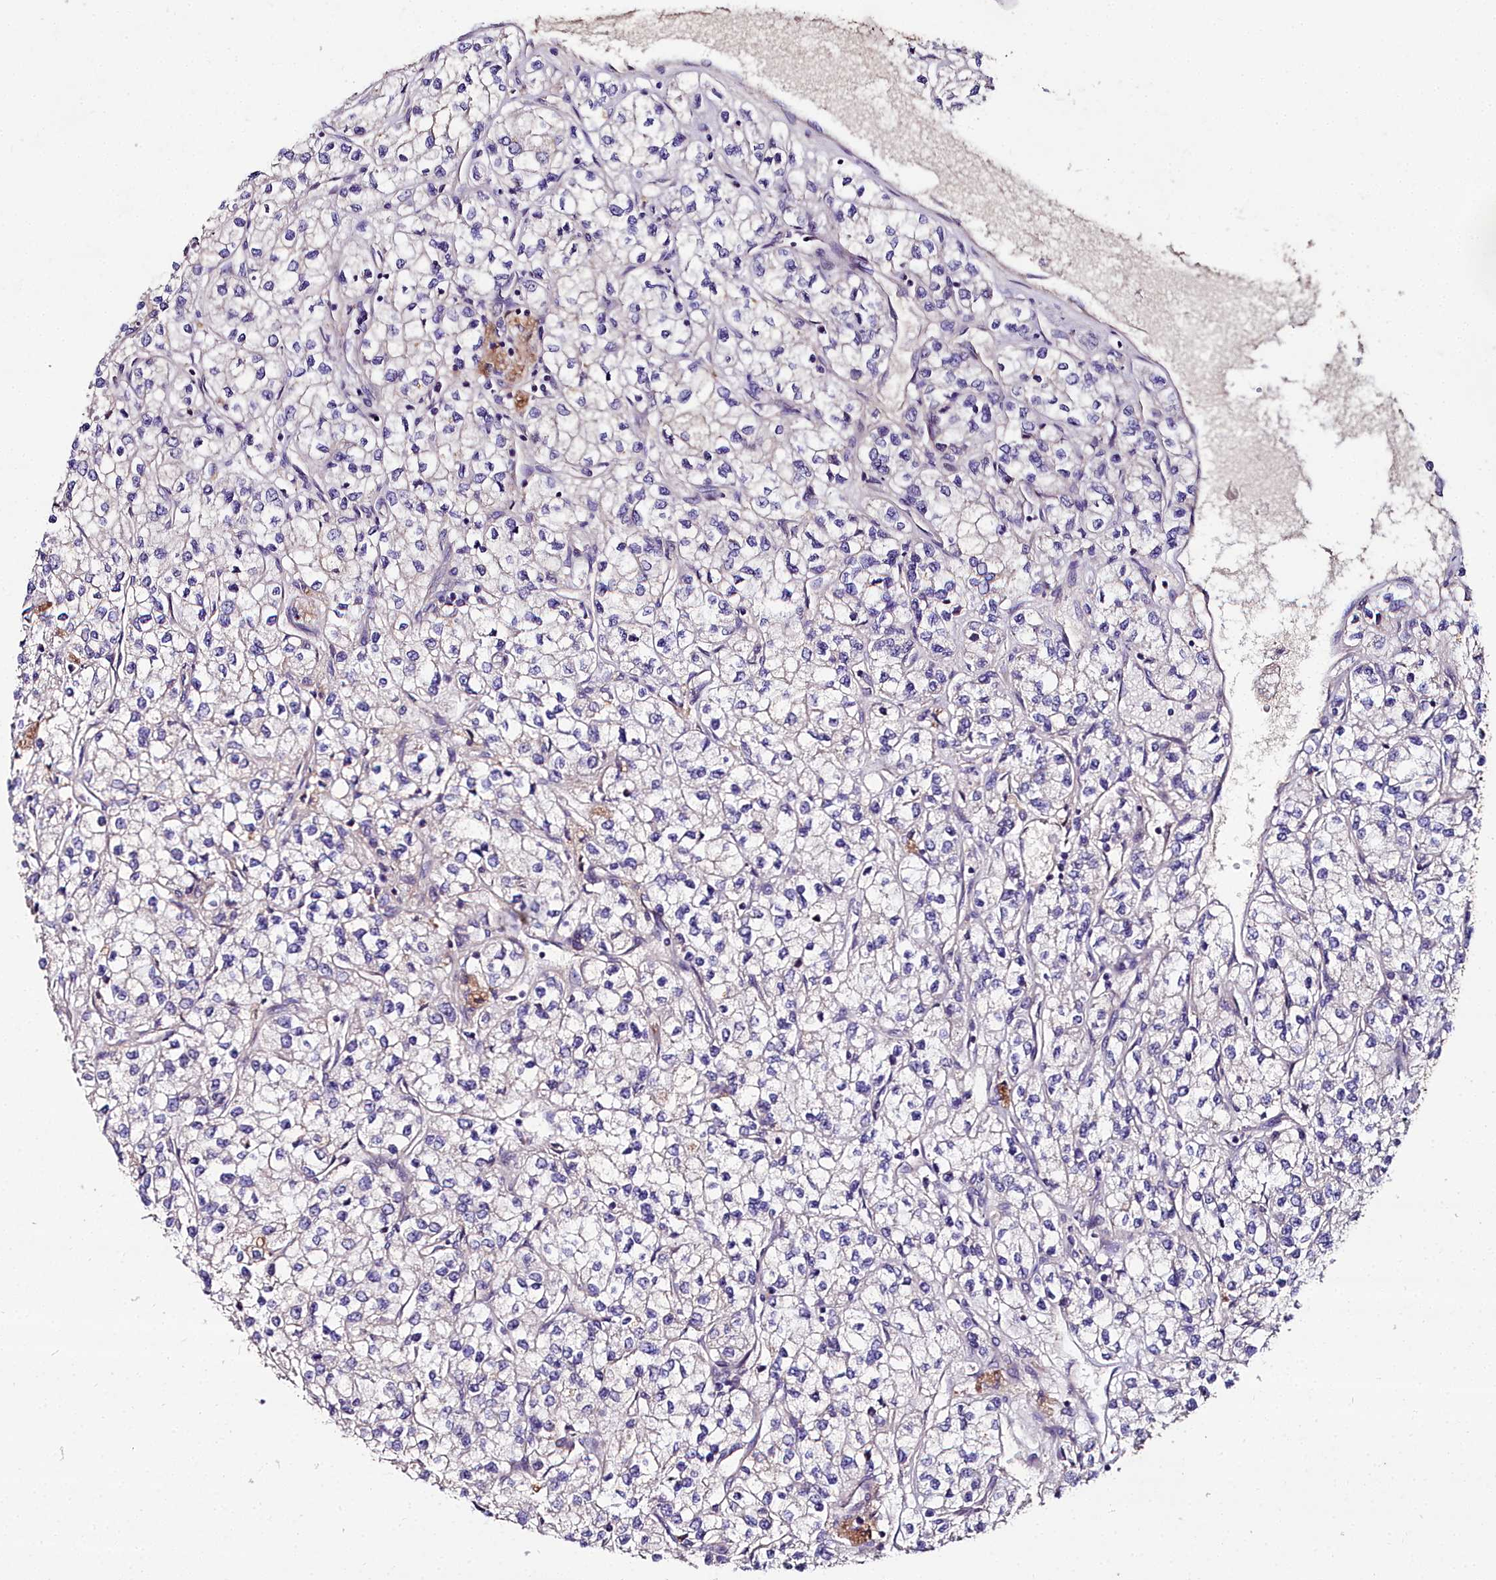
{"staining": {"intensity": "negative", "quantity": "none", "location": "none"}, "tissue": "renal cancer", "cell_type": "Tumor cells", "image_type": "cancer", "snomed": [{"axis": "morphology", "description": "Adenocarcinoma, NOS"}, {"axis": "topography", "description": "Kidney"}], "caption": "Immunohistochemistry micrograph of neoplastic tissue: renal adenocarcinoma stained with DAB (3,3'-diaminobenzidine) demonstrates no significant protein positivity in tumor cells.", "gene": "NT5M", "patient": {"sex": "male", "age": 80}}